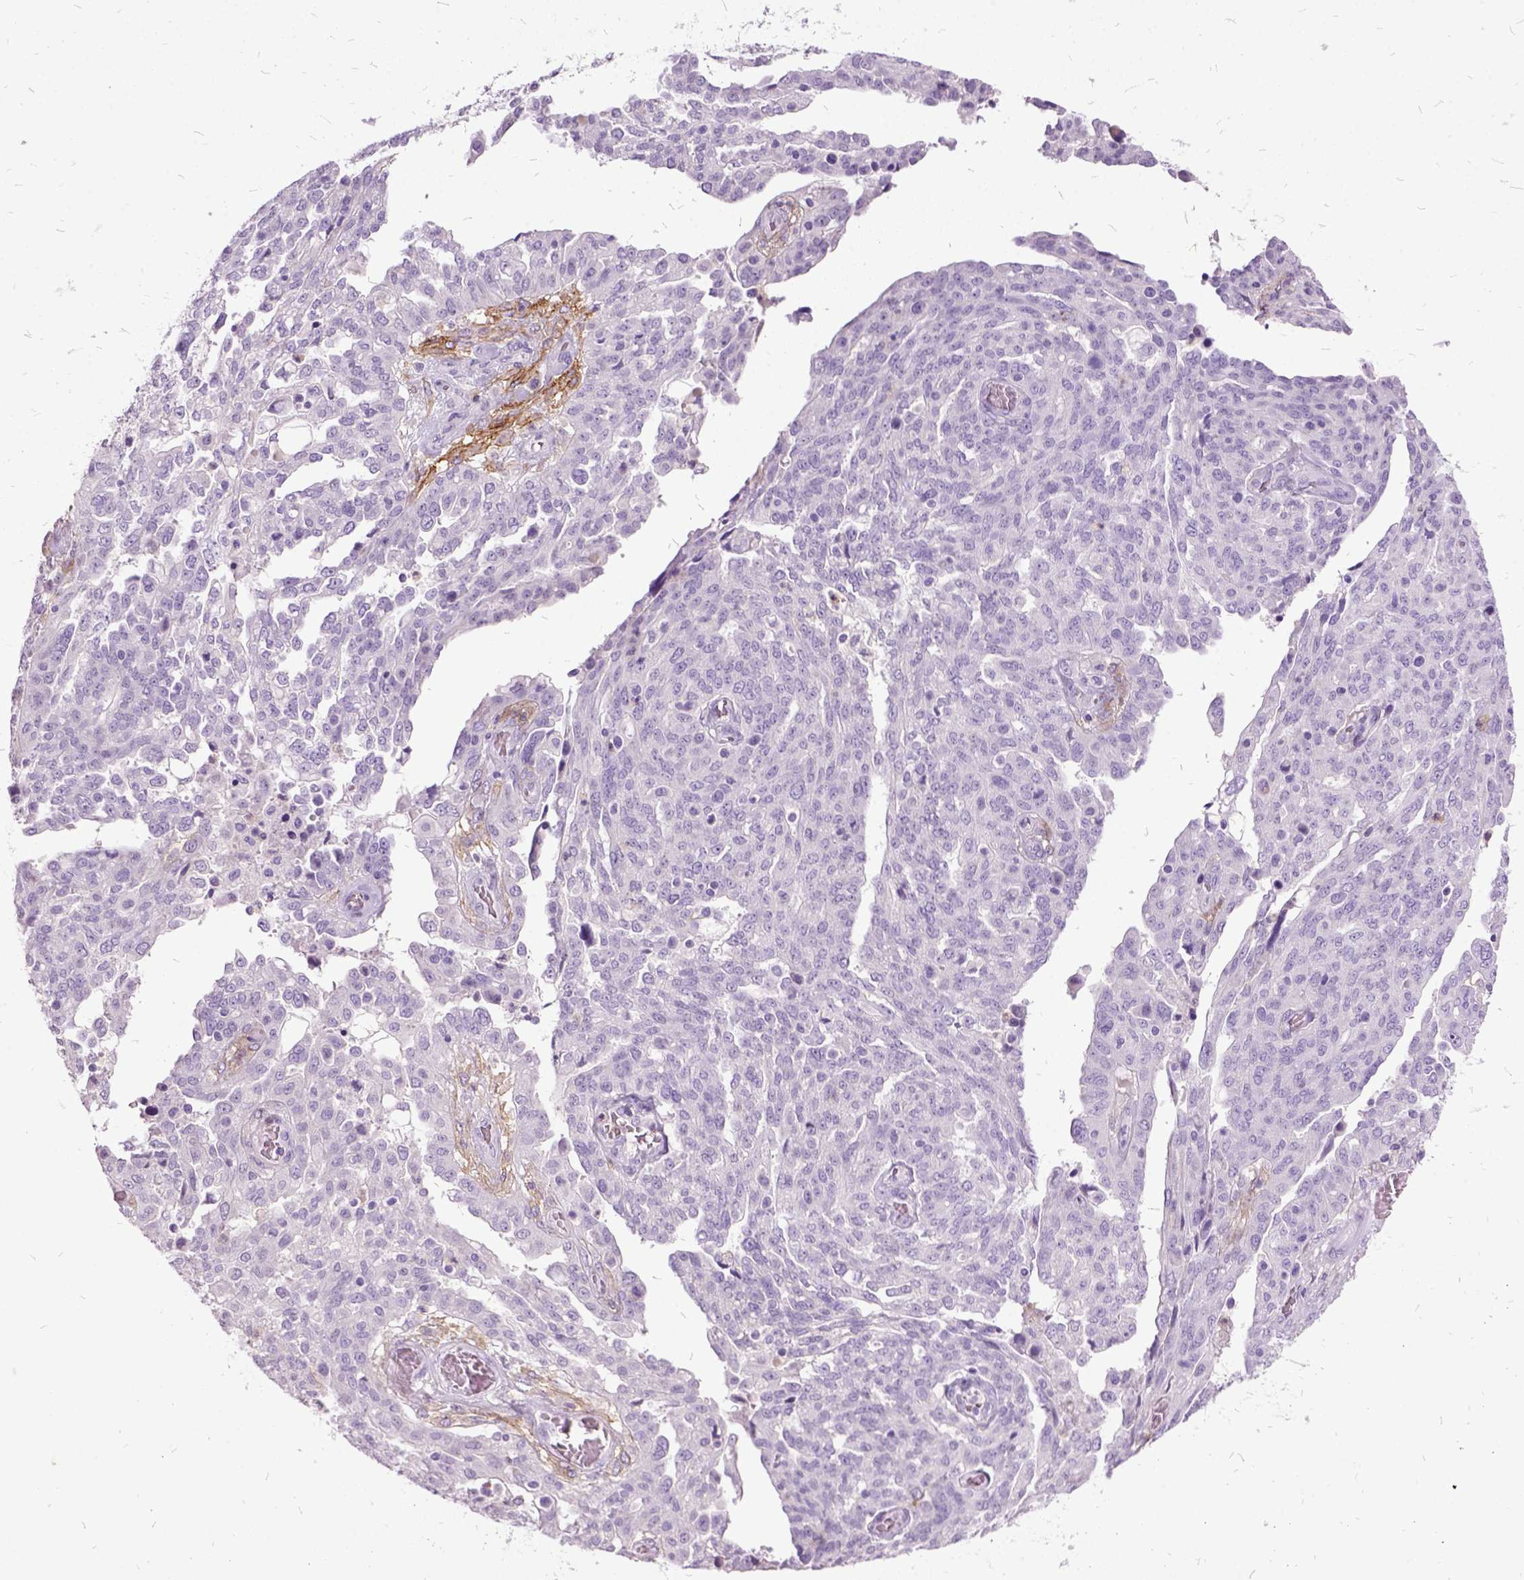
{"staining": {"intensity": "negative", "quantity": "none", "location": "none"}, "tissue": "ovarian cancer", "cell_type": "Tumor cells", "image_type": "cancer", "snomed": [{"axis": "morphology", "description": "Cystadenocarcinoma, serous, NOS"}, {"axis": "topography", "description": "Ovary"}], "caption": "Tumor cells show no significant protein expression in ovarian cancer (serous cystadenocarcinoma).", "gene": "MME", "patient": {"sex": "female", "age": 67}}